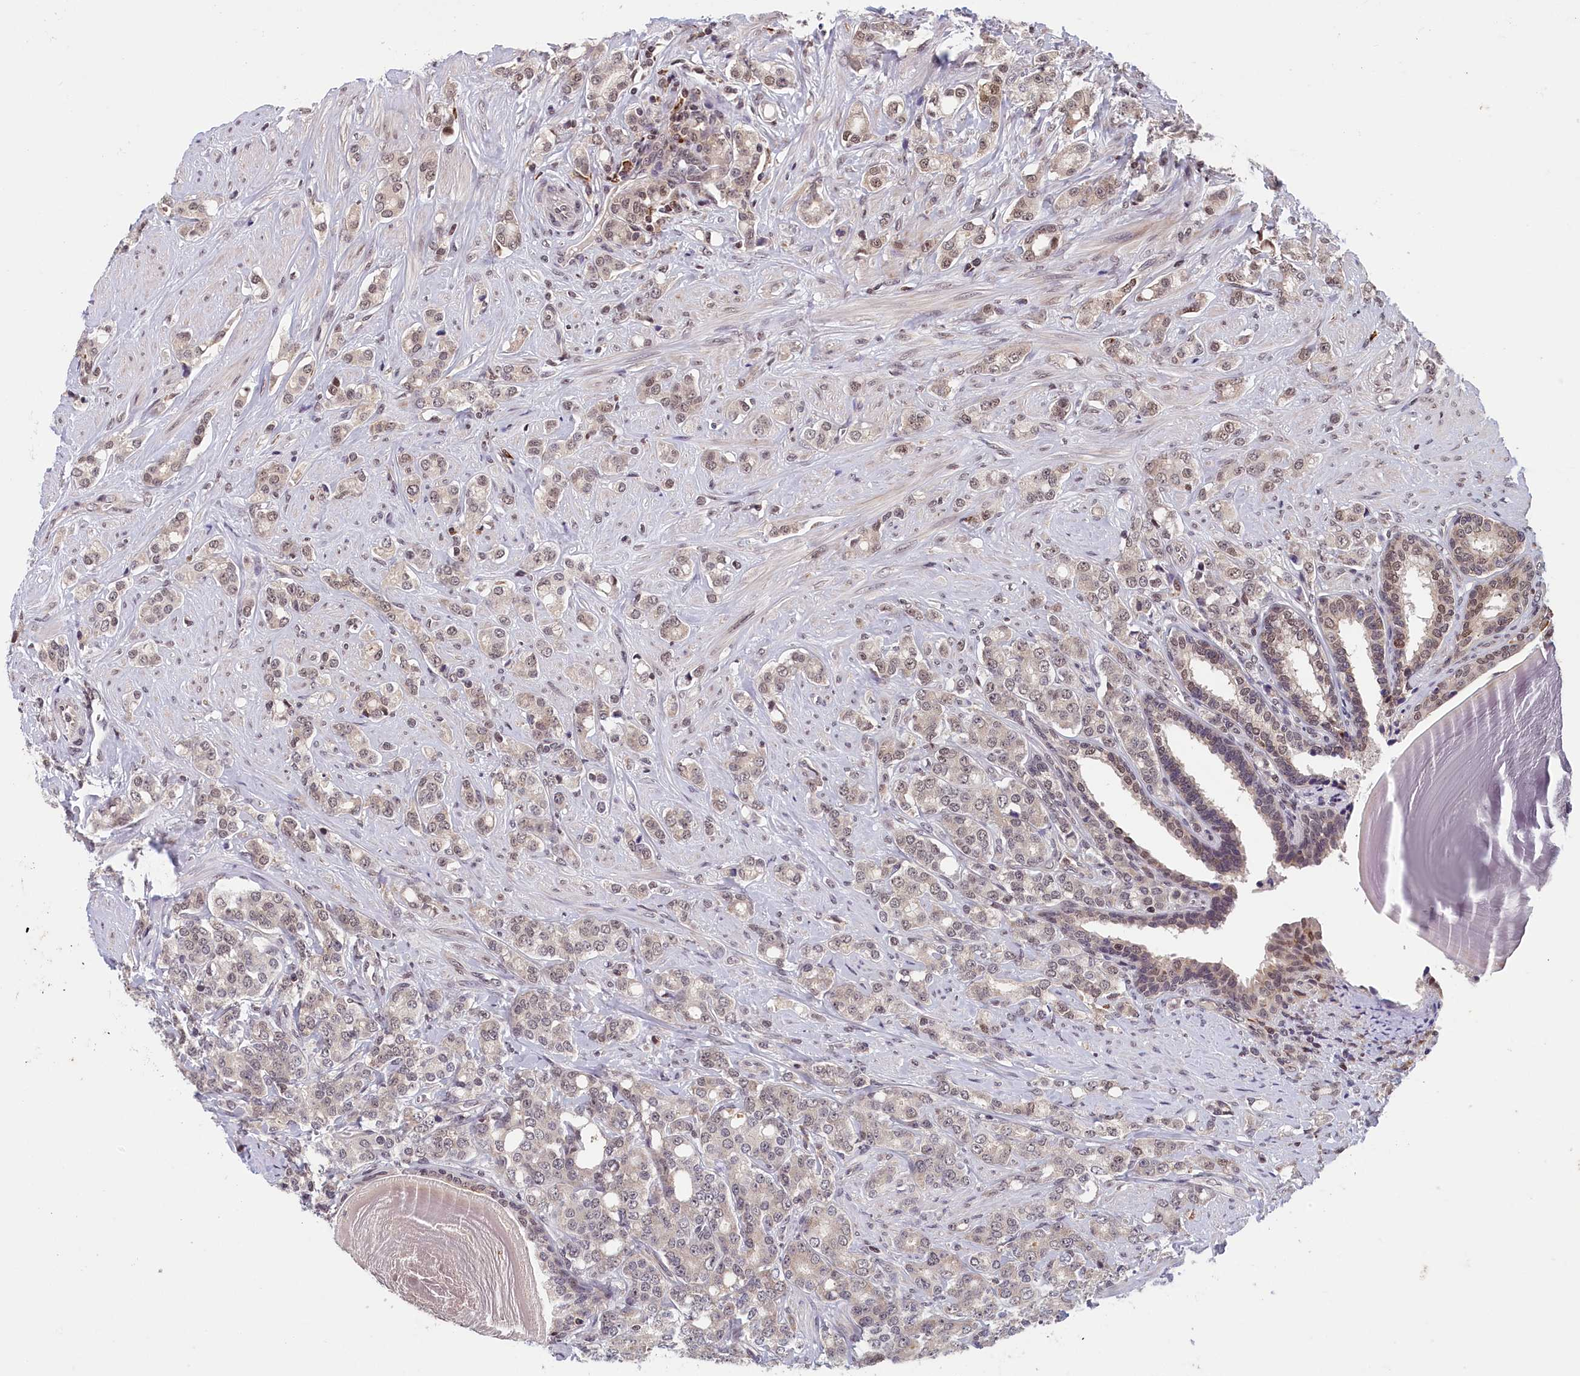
{"staining": {"intensity": "weak", "quantity": "25%-75%", "location": "nuclear"}, "tissue": "prostate cancer", "cell_type": "Tumor cells", "image_type": "cancer", "snomed": [{"axis": "morphology", "description": "Adenocarcinoma, High grade"}, {"axis": "topography", "description": "Prostate"}], "caption": "A brown stain highlights weak nuclear staining of a protein in prostate adenocarcinoma (high-grade) tumor cells.", "gene": "KCNK6", "patient": {"sex": "male", "age": 62}}